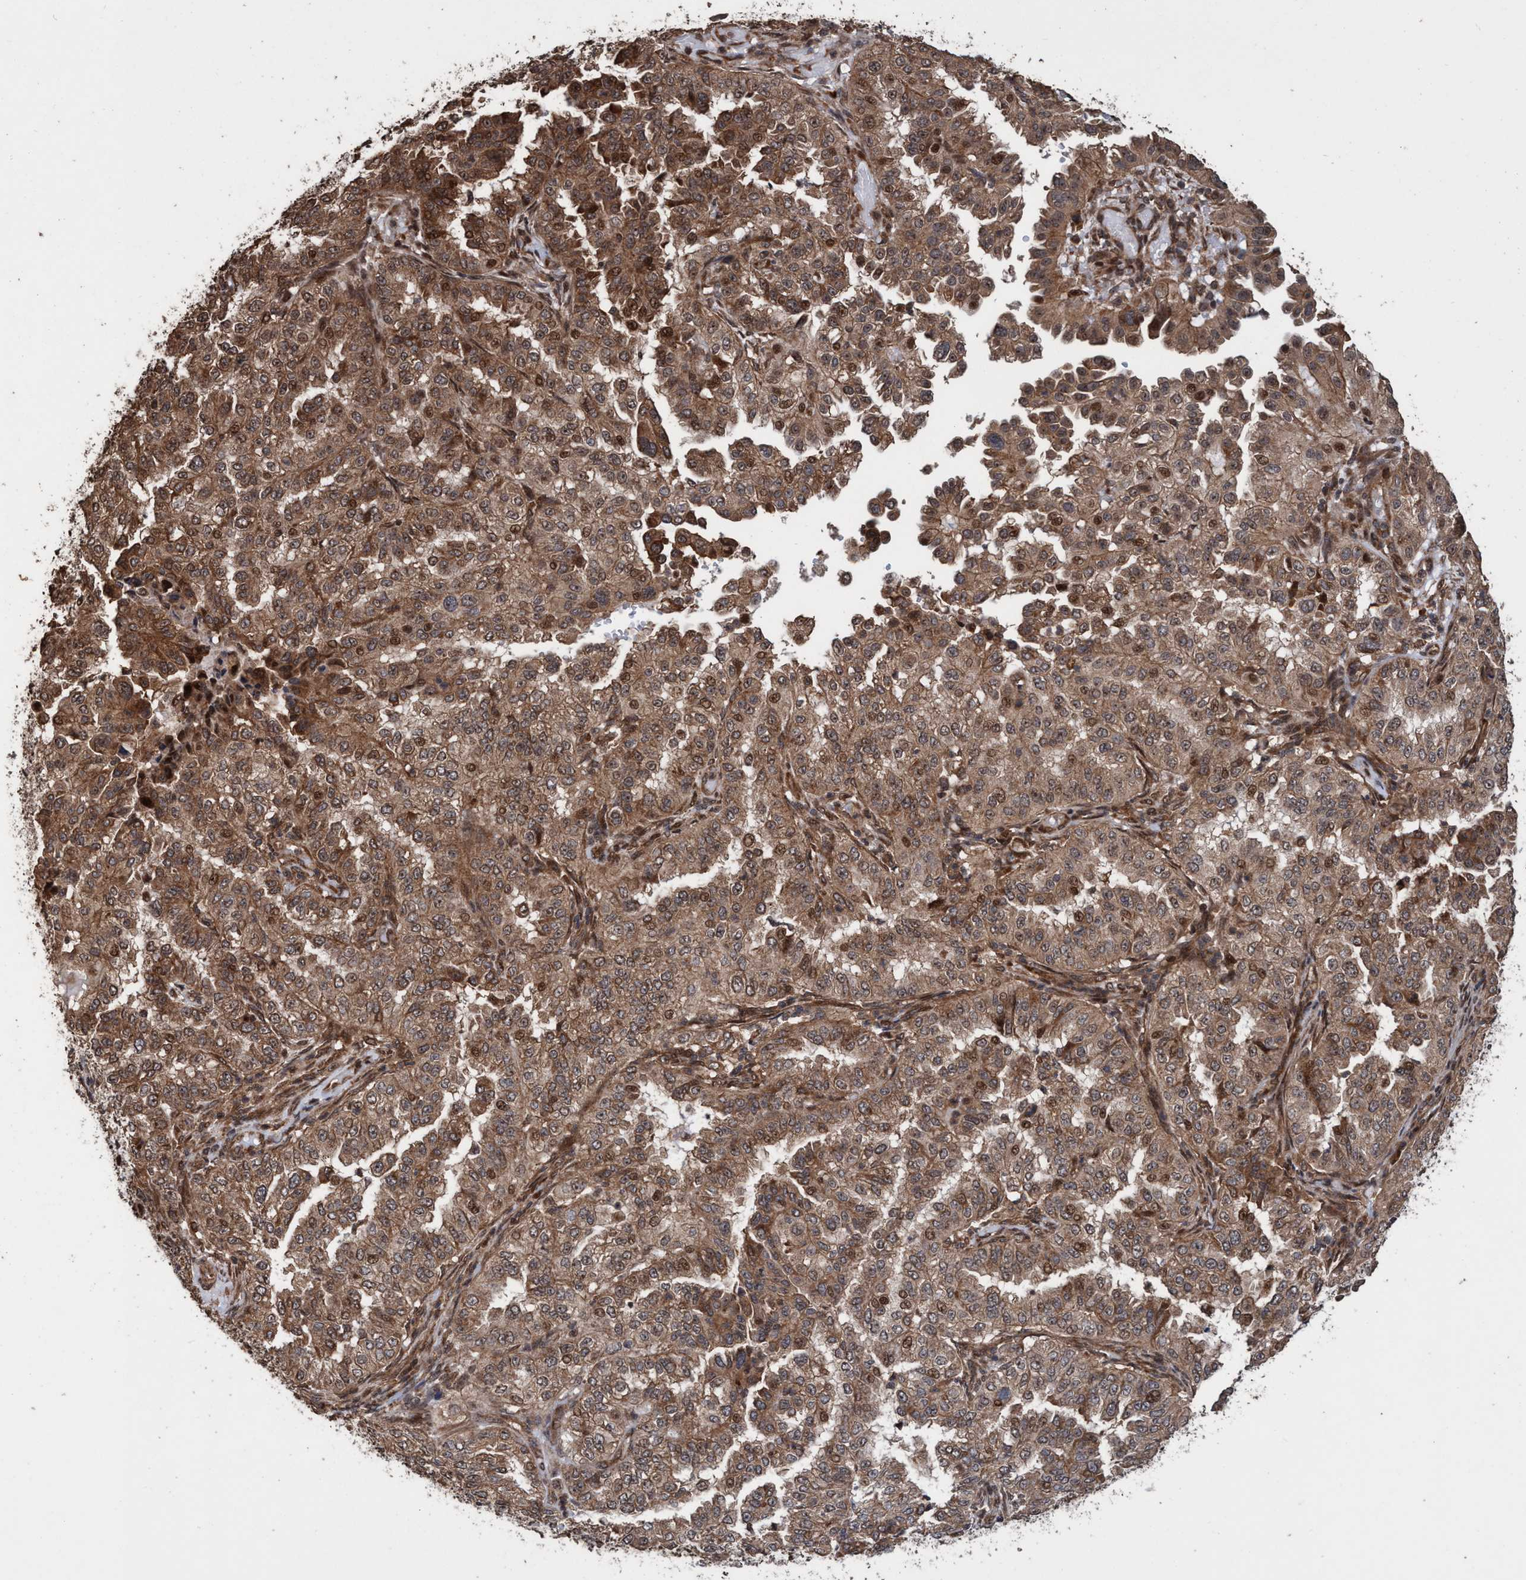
{"staining": {"intensity": "moderate", "quantity": ">75%", "location": "cytoplasmic/membranous,nuclear"}, "tissue": "endometrial cancer", "cell_type": "Tumor cells", "image_type": "cancer", "snomed": [{"axis": "morphology", "description": "Adenocarcinoma, NOS"}, {"axis": "topography", "description": "Endometrium"}], "caption": "The histopathology image shows immunohistochemical staining of endometrial adenocarcinoma. There is moderate cytoplasmic/membranous and nuclear staining is present in about >75% of tumor cells.", "gene": "TRPC7", "patient": {"sex": "female", "age": 85}}